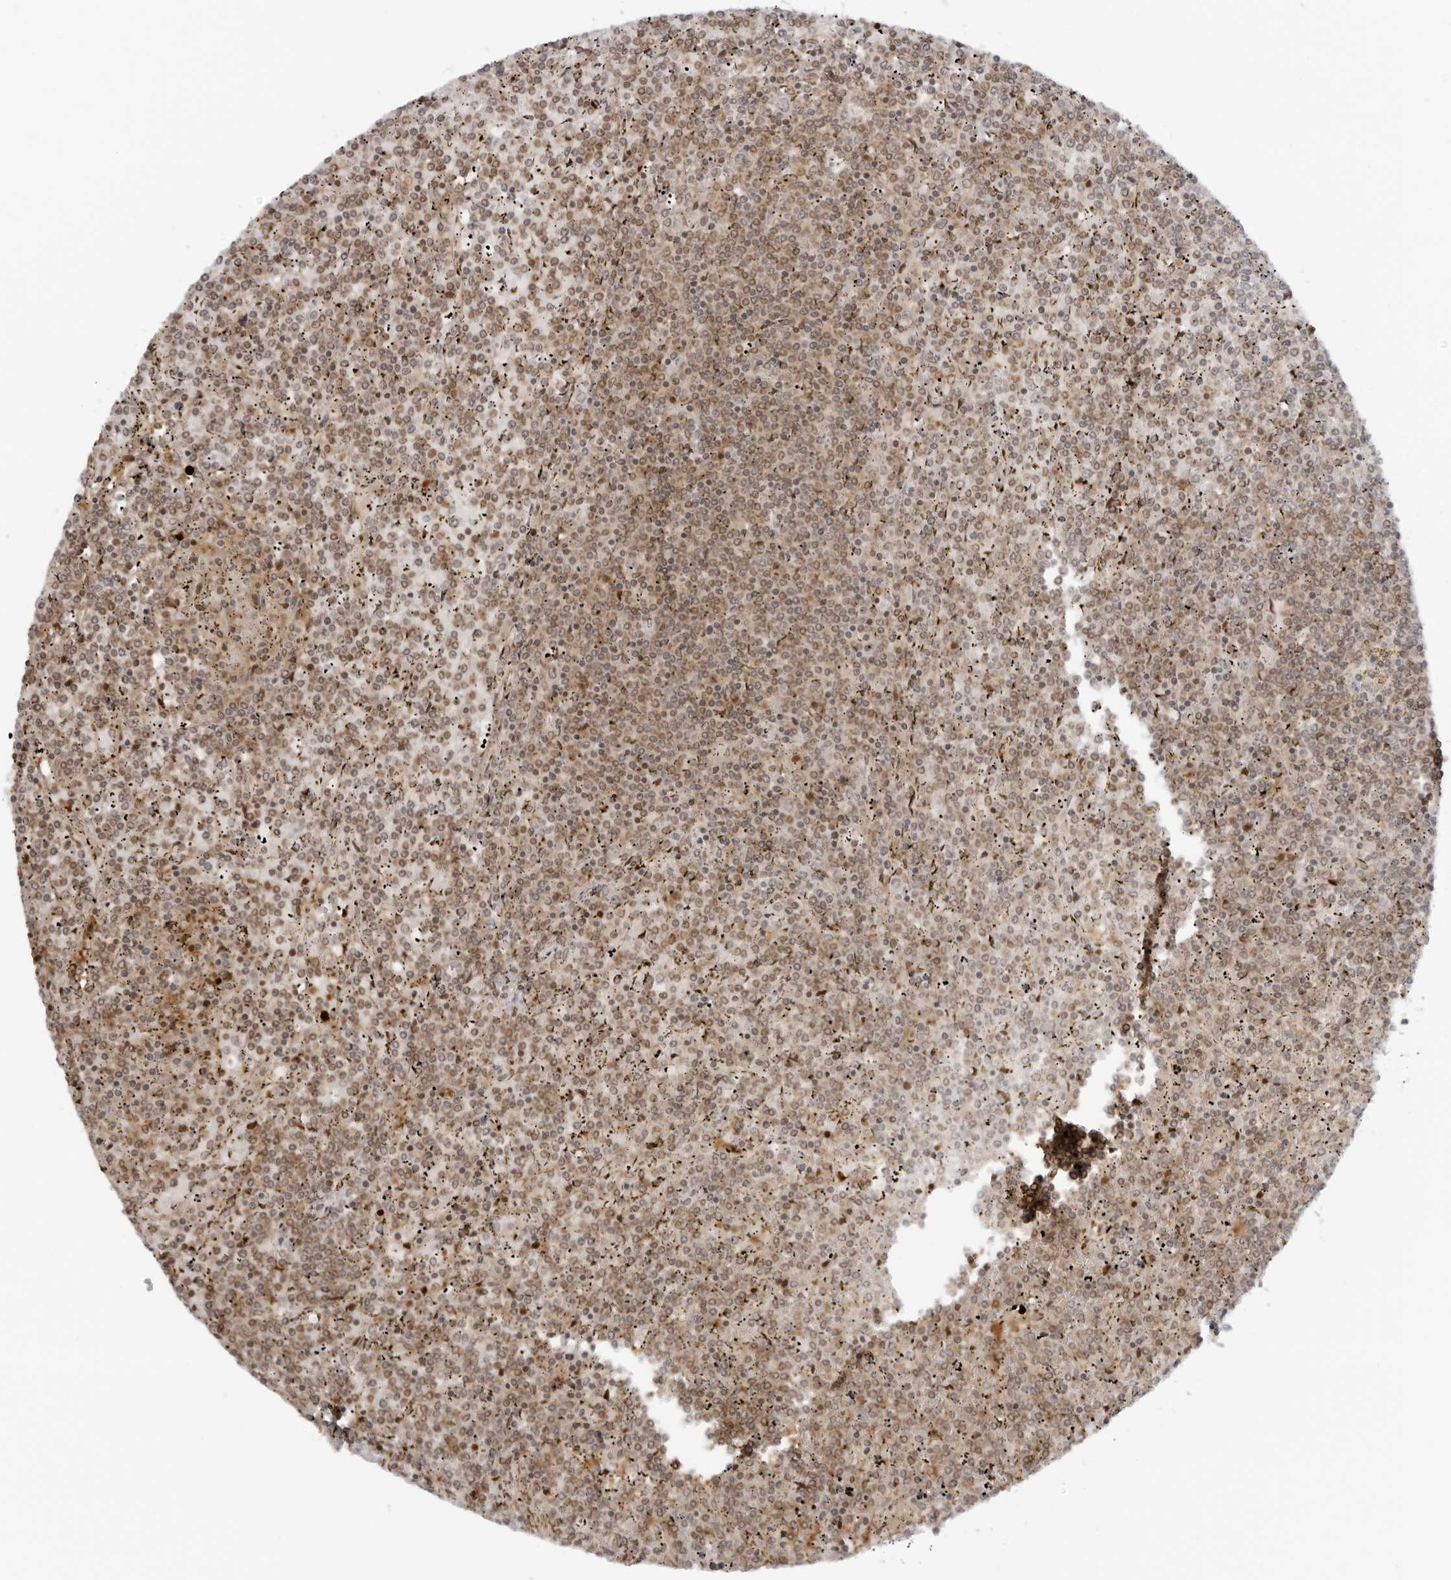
{"staining": {"intensity": "weak", "quantity": "25%-75%", "location": "cytoplasmic/membranous,nuclear"}, "tissue": "lymphoma", "cell_type": "Tumor cells", "image_type": "cancer", "snomed": [{"axis": "morphology", "description": "Malignant lymphoma, non-Hodgkin's type, Low grade"}, {"axis": "topography", "description": "Spleen"}], "caption": "Brown immunohistochemical staining in human low-grade malignant lymphoma, non-Hodgkin's type demonstrates weak cytoplasmic/membranous and nuclear positivity in about 25%-75% of tumor cells. Immunohistochemistry stains the protein of interest in brown and the nuclei are stained blue.", "gene": "RNF146", "patient": {"sex": "female", "age": 19}}